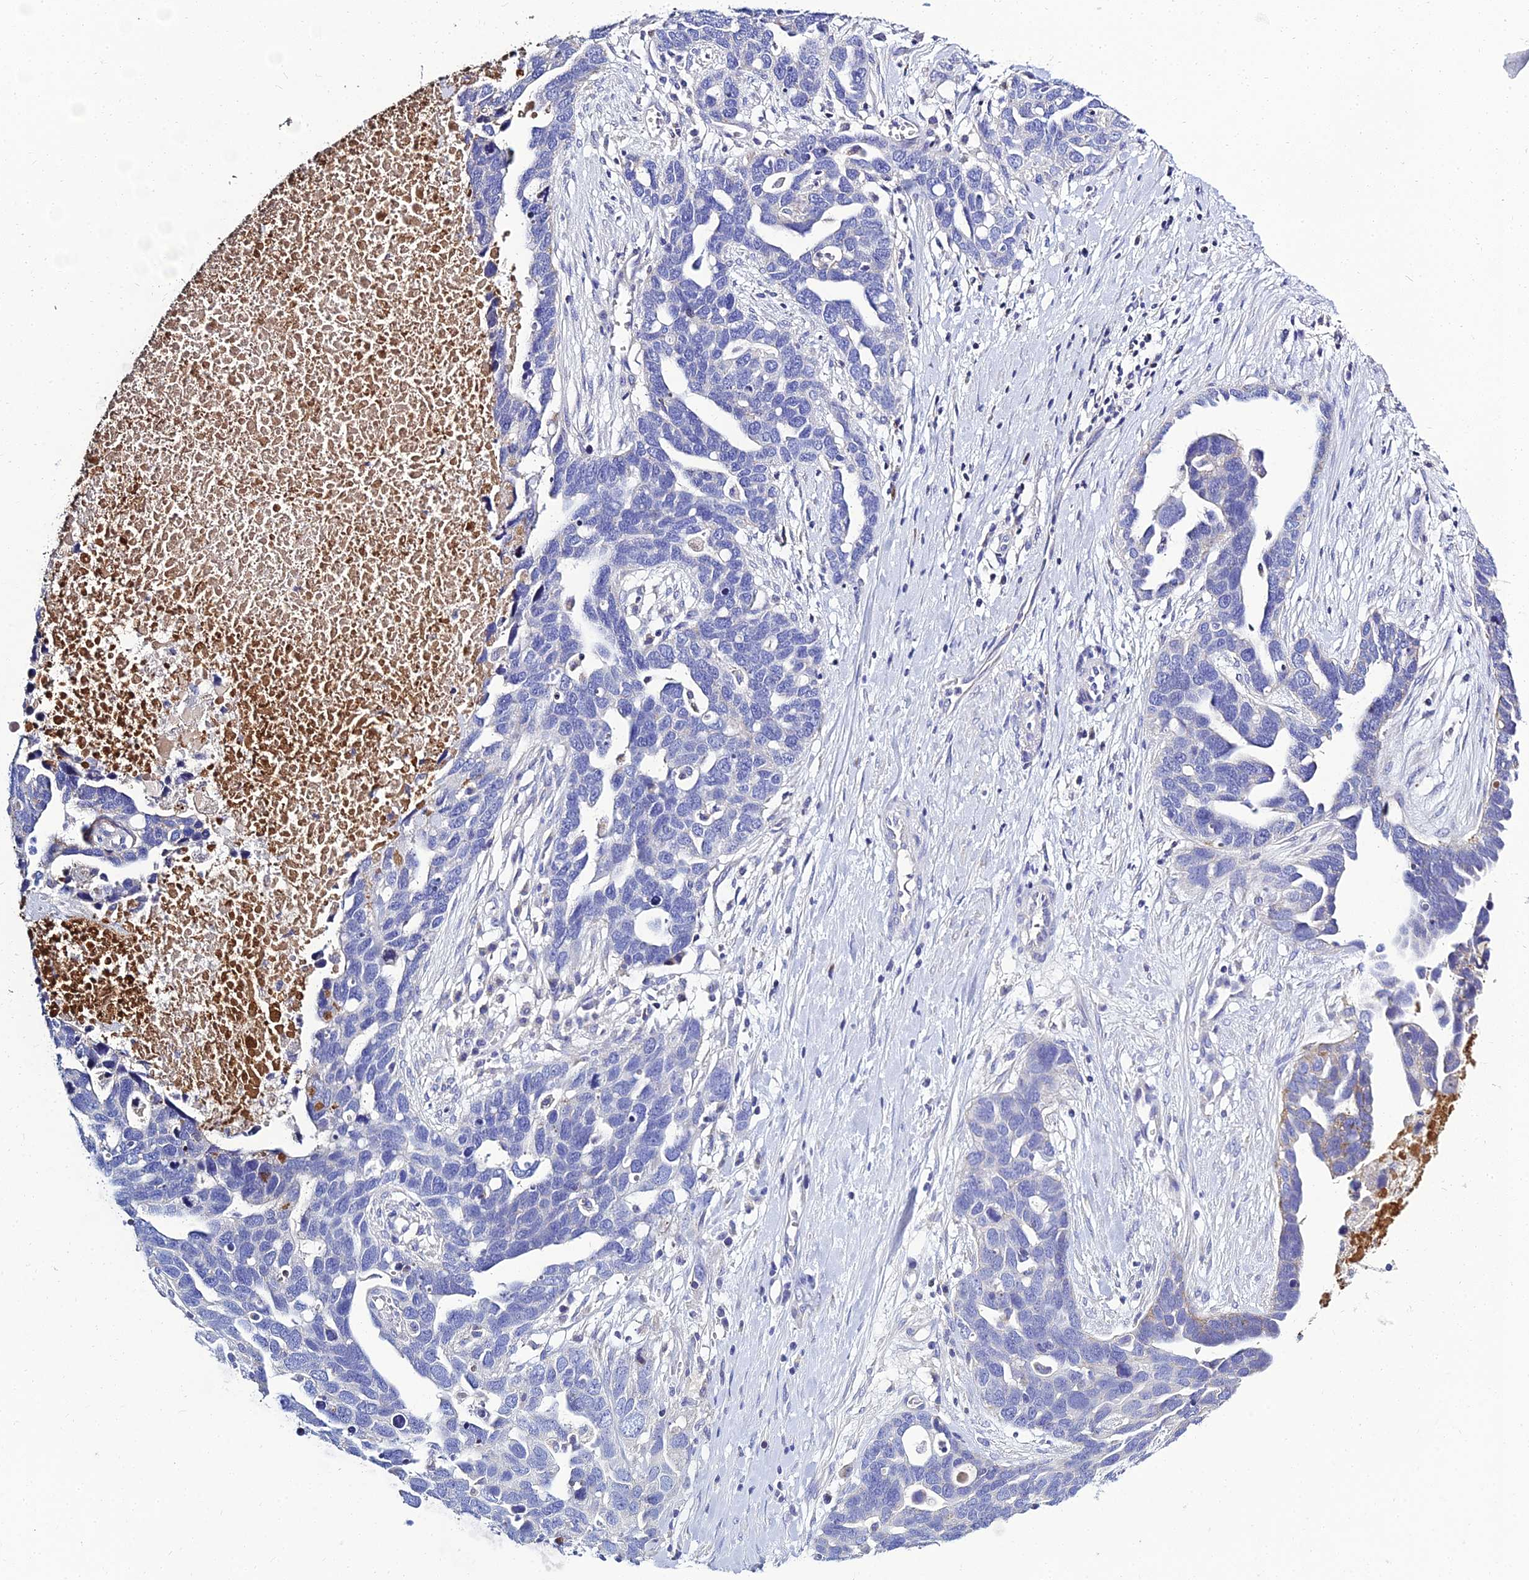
{"staining": {"intensity": "weak", "quantity": "<25%", "location": "cytoplasmic/membranous"}, "tissue": "ovarian cancer", "cell_type": "Tumor cells", "image_type": "cancer", "snomed": [{"axis": "morphology", "description": "Cystadenocarcinoma, serous, NOS"}, {"axis": "topography", "description": "Ovary"}], "caption": "This is a histopathology image of immunohistochemistry (IHC) staining of ovarian cancer, which shows no staining in tumor cells.", "gene": "NPY", "patient": {"sex": "female", "age": 54}}